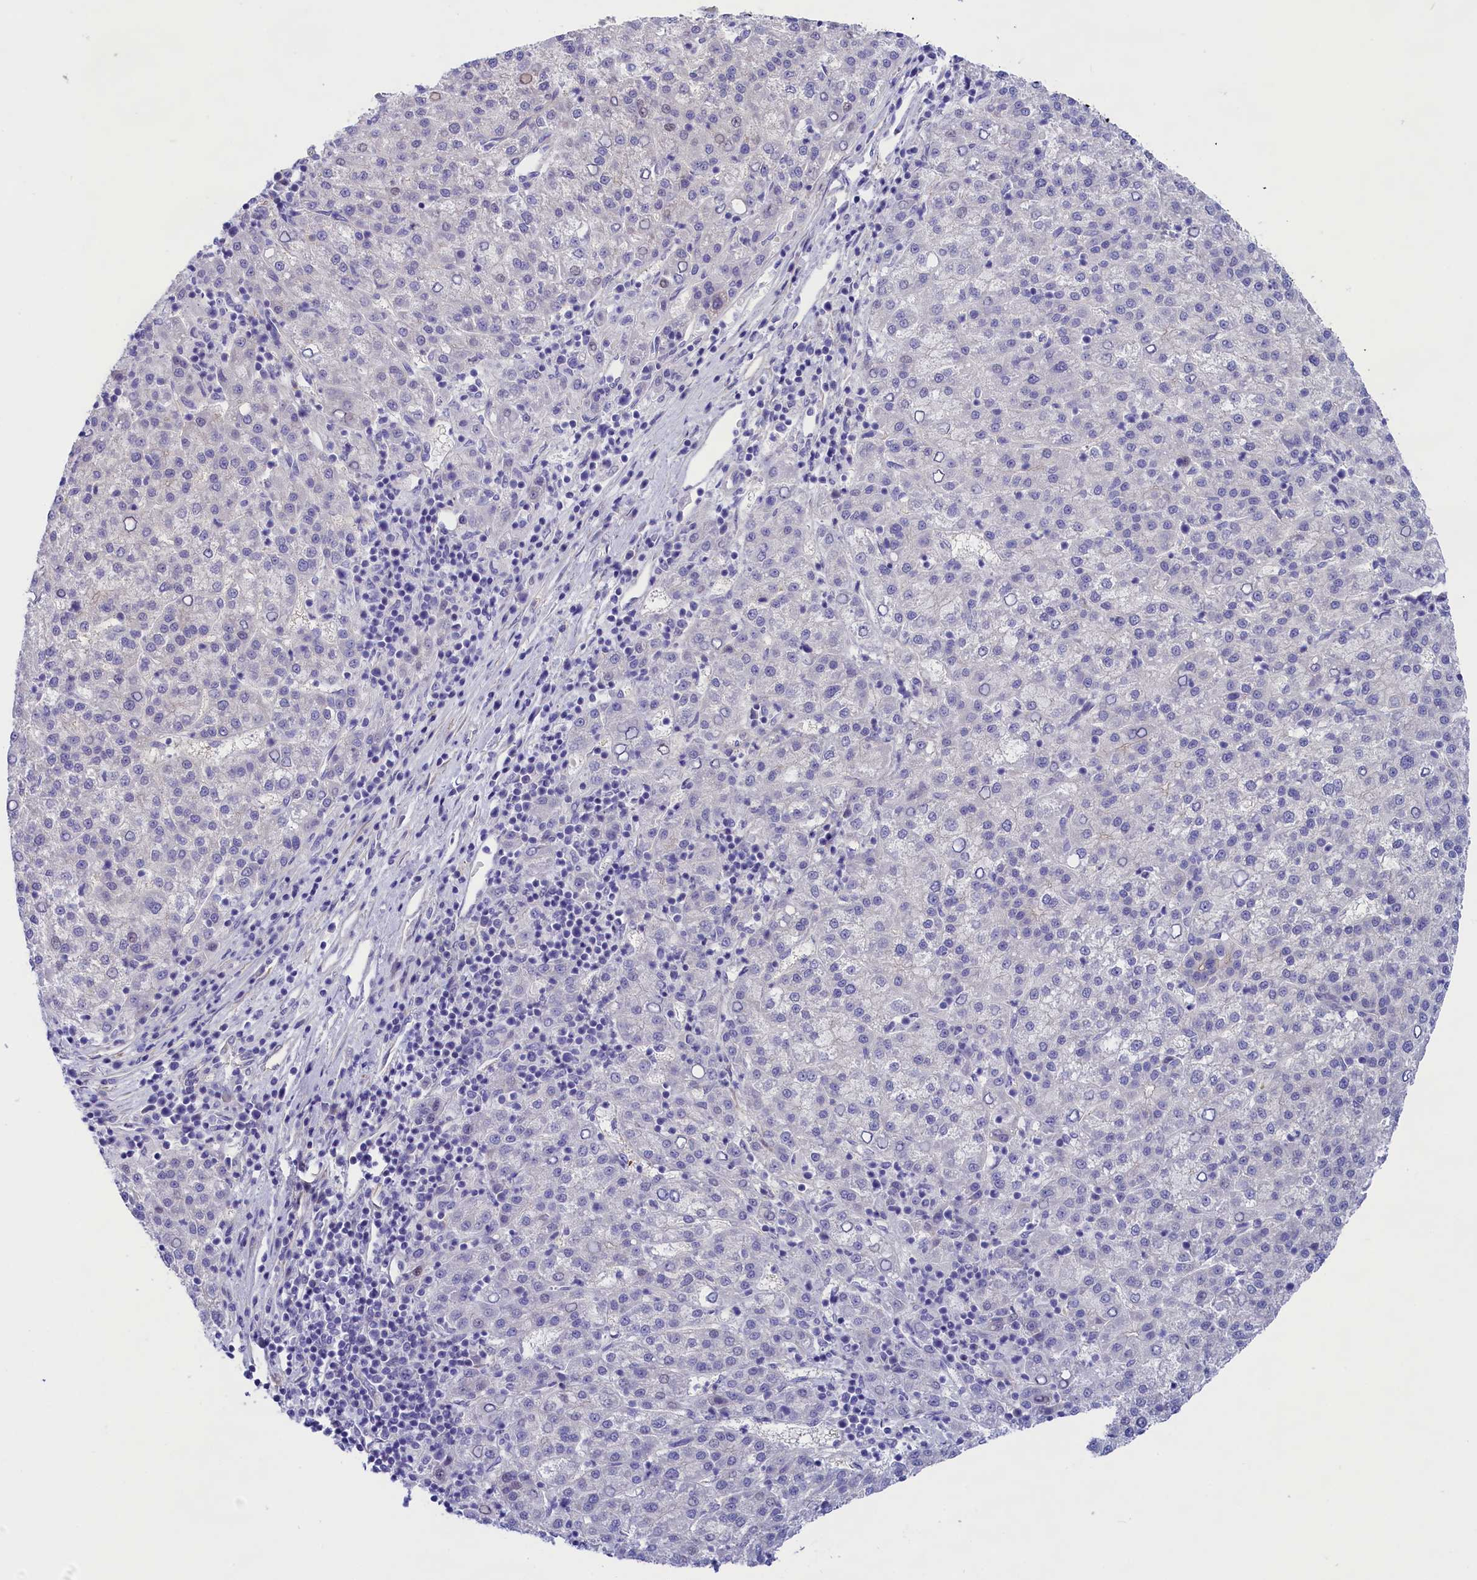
{"staining": {"intensity": "negative", "quantity": "none", "location": "none"}, "tissue": "liver cancer", "cell_type": "Tumor cells", "image_type": "cancer", "snomed": [{"axis": "morphology", "description": "Carcinoma, Hepatocellular, NOS"}, {"axis": "topography", "description": "Liver"}], "caption": "Liver cancer stained for a protein using immunohistochemistry (IHC) displays no staining tumor cells.", "gene": "PPP1R13L", "patient": {"sex": "female", "age": 58}}